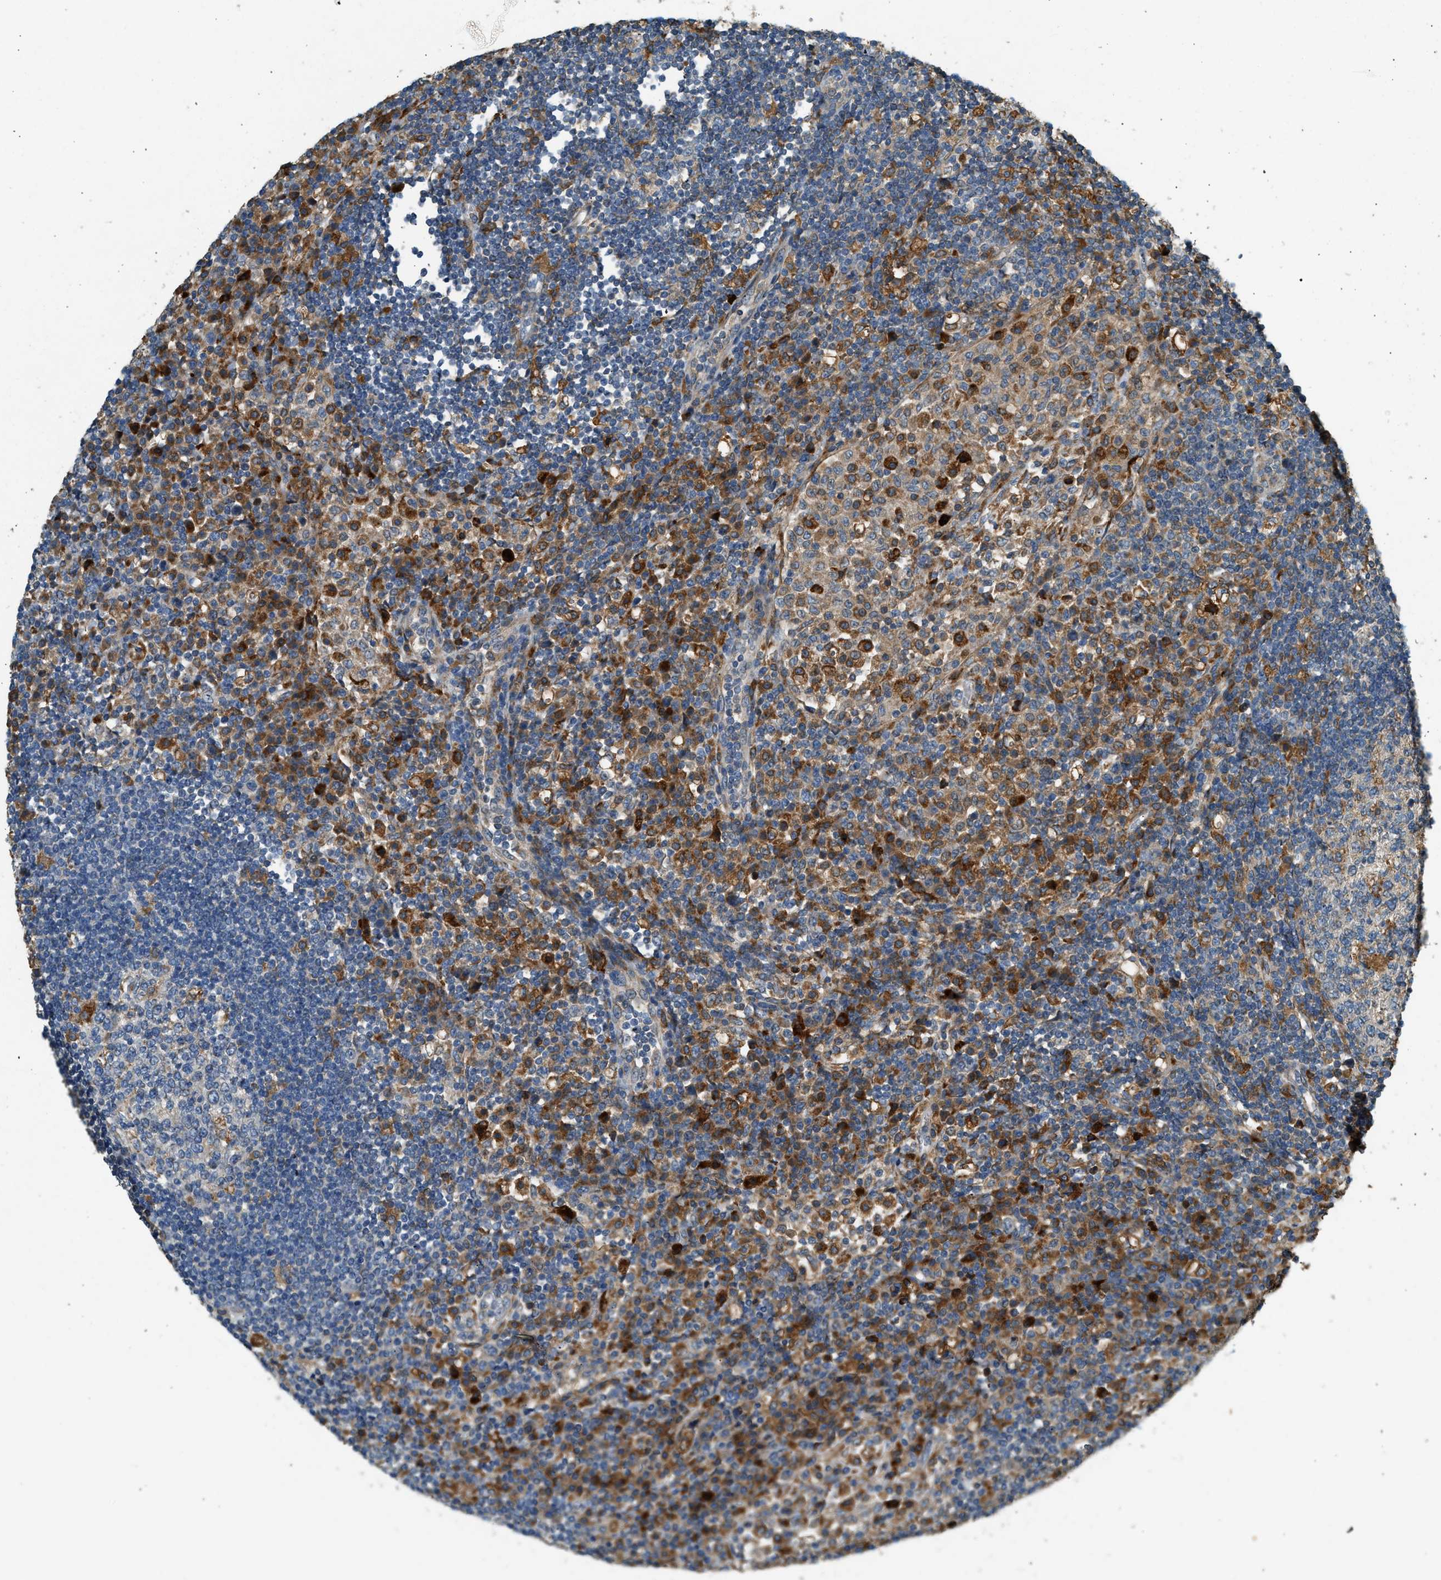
{"staining": {"intensity": "moderate", "quantity": "<25%", "location": "cytoplasmic/membranous"}, "tissue": "lymph node", "cell_type": "Germinal center cells", "image_type": "normal", "snomed": [{"axis": "morphology", "description": "Normal tissue, NOS"}, {"axis": "topography", "description": "Lymph node"}], "caption": "Immunohistochemistry (IHC) (DAB (3,3'-diaminobenzidine)) staining of unremarkable human lymph node displays moderate cytoplasmic/membranous protein staining in about <25% of germinal center cells.", "gene": "CTSB", "patient": {"sex": "female", "age": 53}}